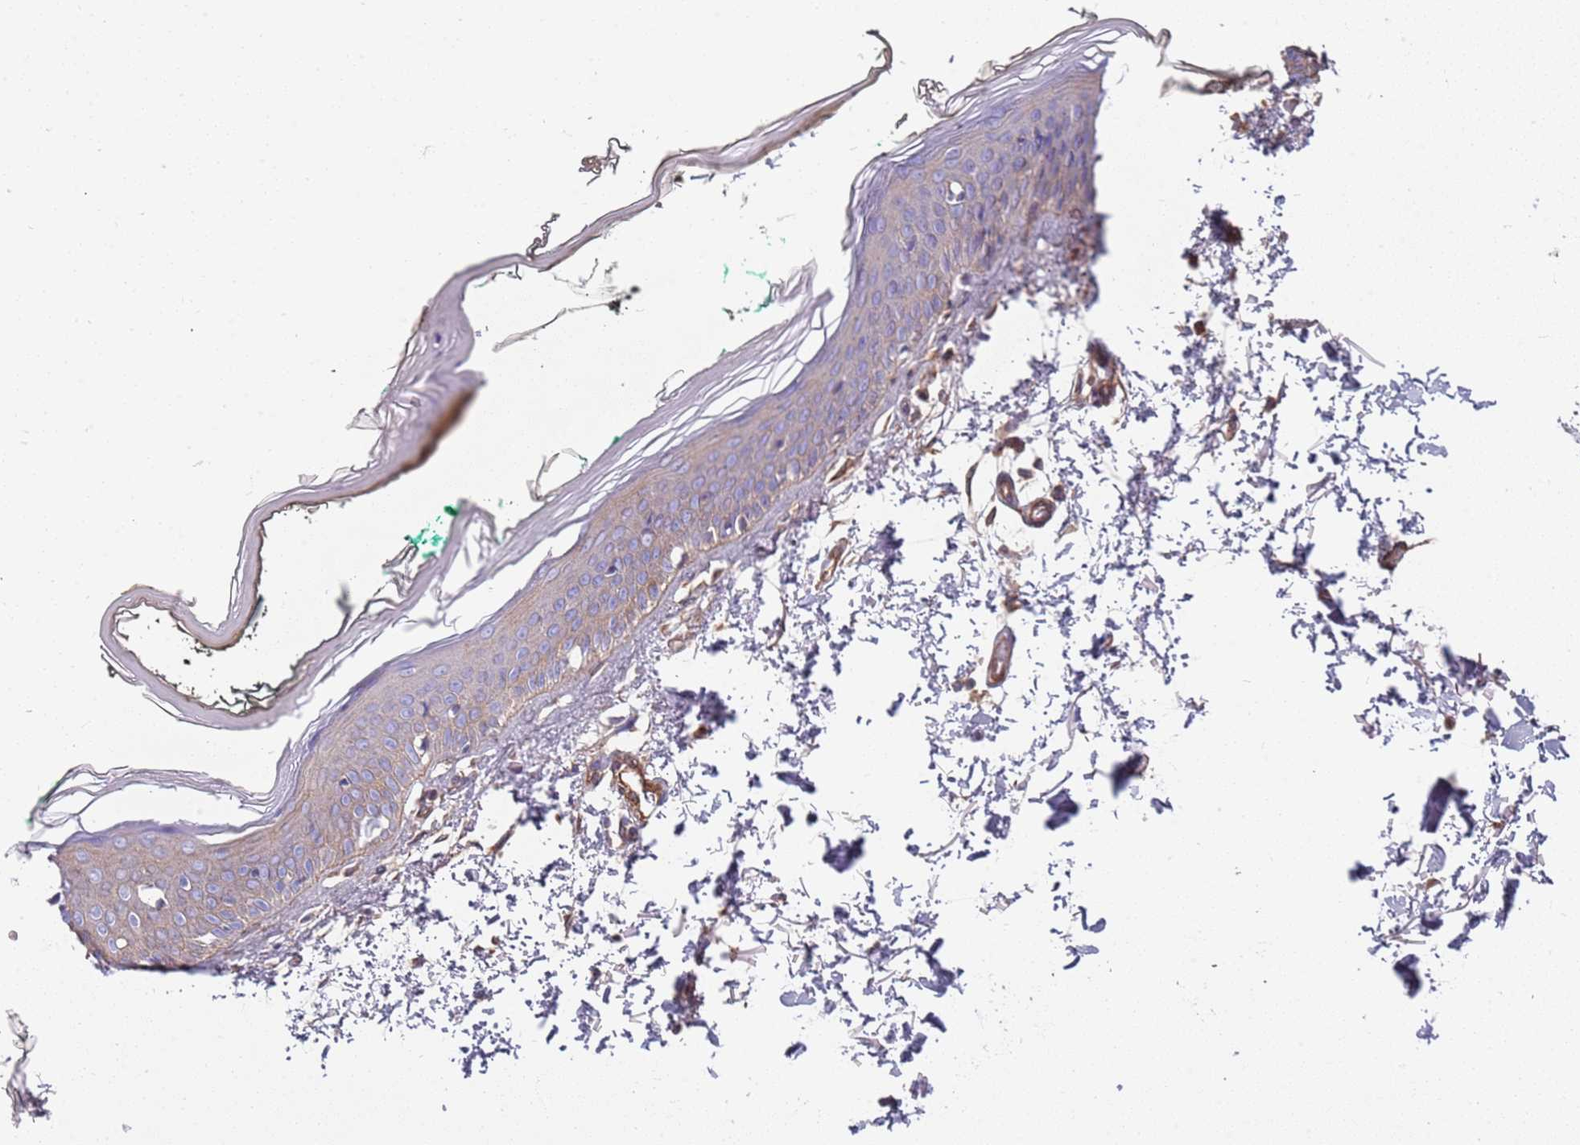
{"staining": {"intensity": "weak", "quantity": ">75%", "location": "cytoplasmic/membranous"}, "tissue": "skin", "cell_type": "Fibroblasts", "image_type": "normal", "snomed": [{"axis": "morphology", "description": "Normal tissue, NOS"}, {"axis": "topography", "description": "Skin"}], "caption": "DAB immunohistochemical staining of benign human skin exhibits weak cytoplasmic/membranous protein staining in approximately >75% of fibroblasts. (brown staining indicates protein expression, while blue staining denotes nuclei).", "gene": "JAKMIP2", "patient": {"sex": "male", "age": 62}}